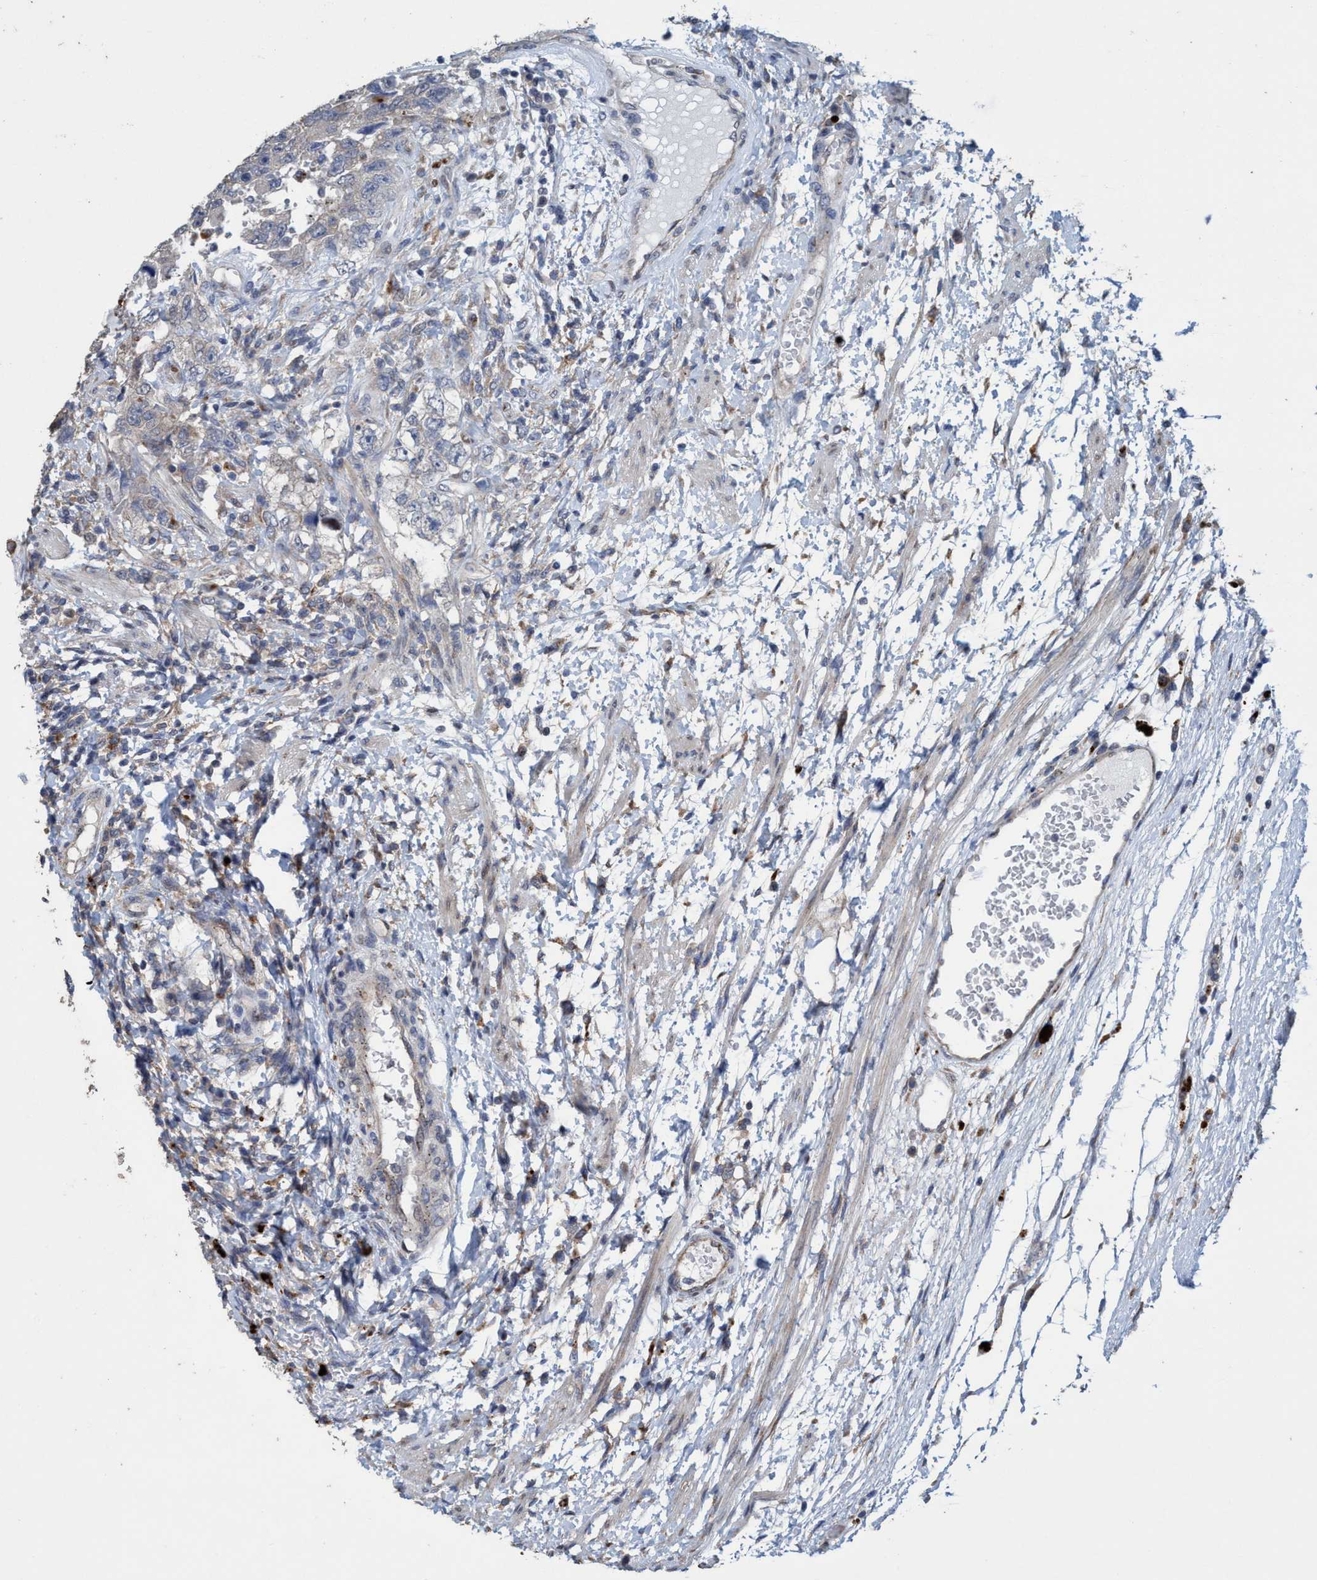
{"staining": {"intensity": "negative", "quantity": "none", "location": "none"}, "tissue": "testis cancer", "cell_type": "Tumor cells", "image_type": "cancer", "snomed": [{"axis": "morphology", "description": "Carcinoma, Embryonal, NOS"}, {"axis": "topography", "description": "Testis"}], "caption": "Testis embryonal carcinoma was stained to show a protein in brown. There is no significant staining in tumor cells.", "gene": "BBS9", "patient": {"sex": "male", "age": 26}}